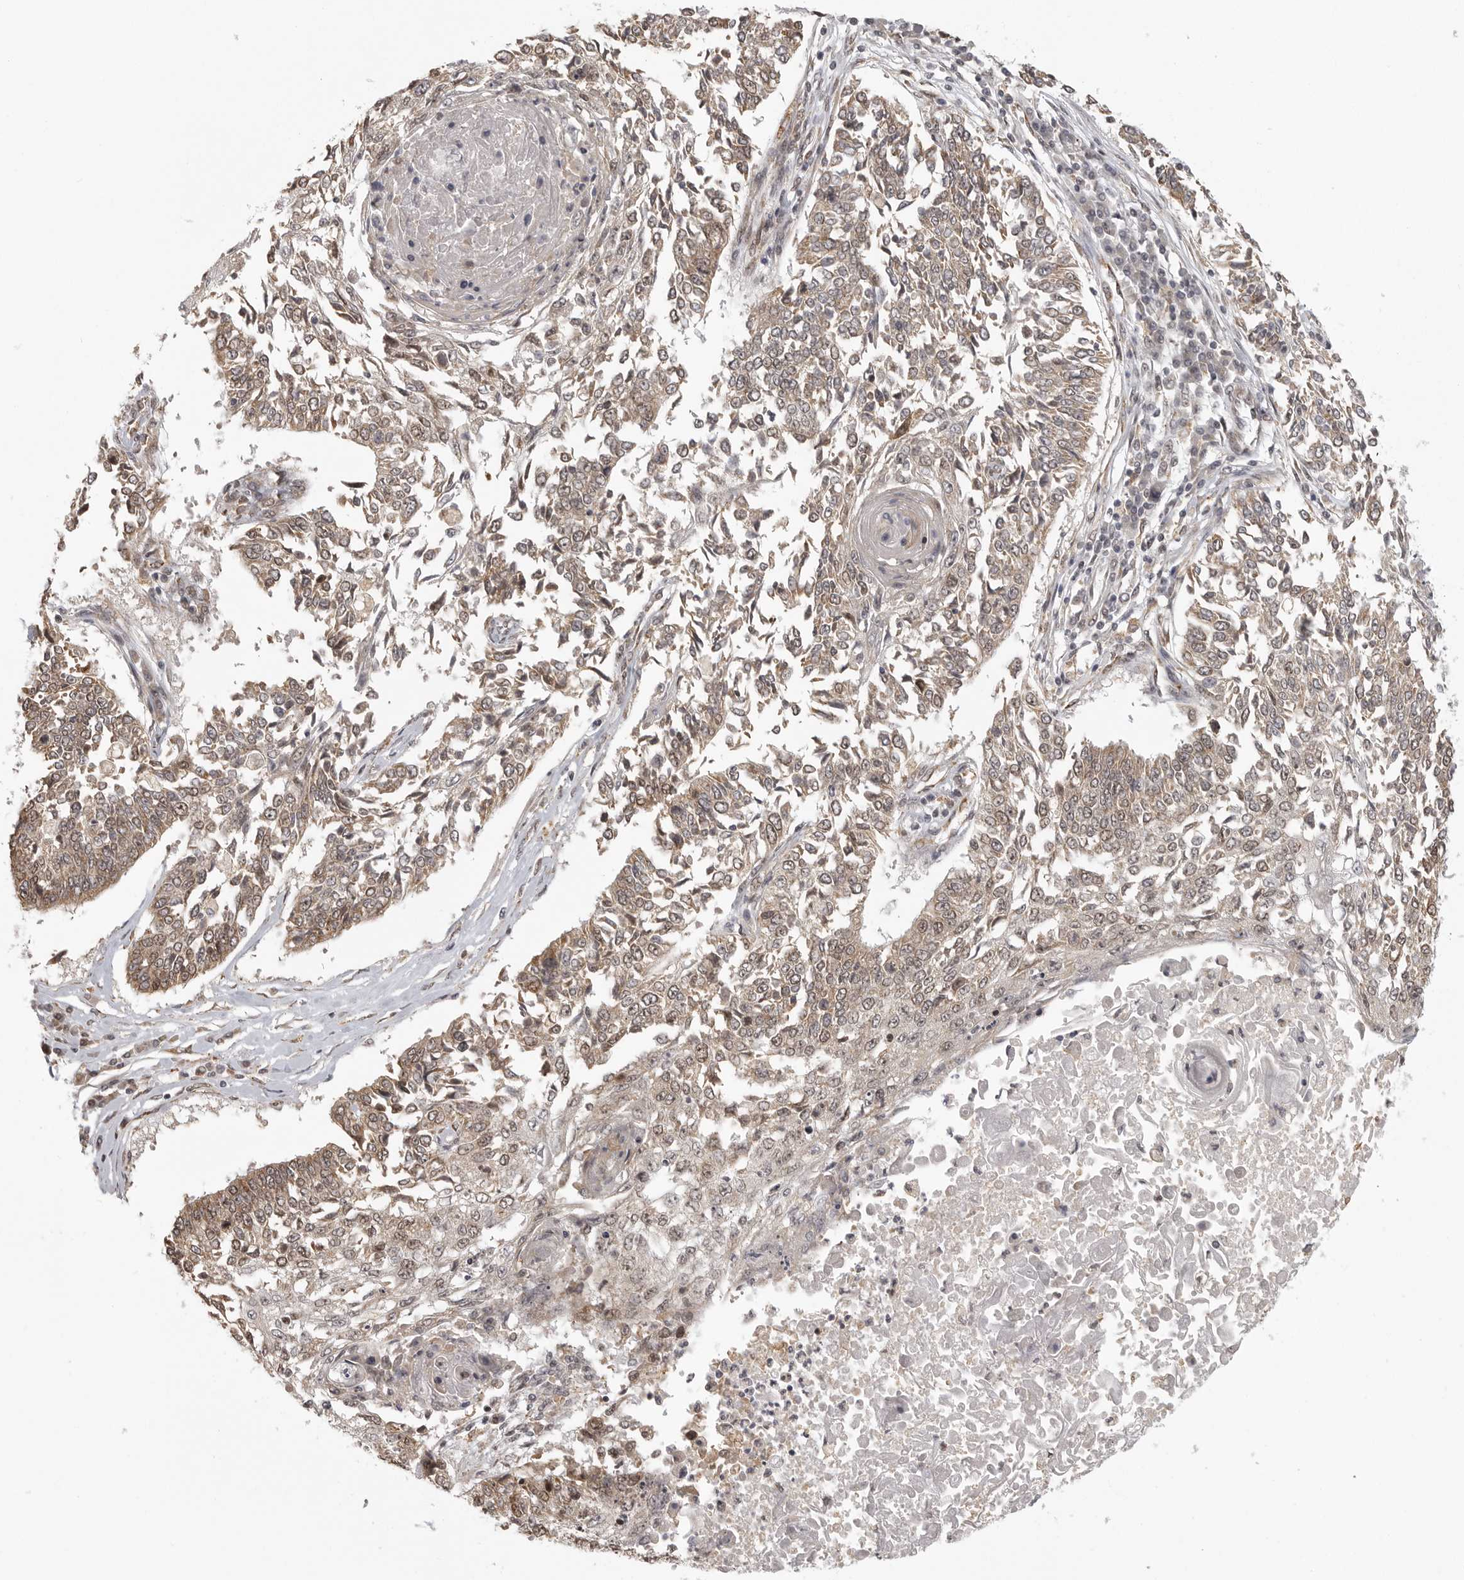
{"staining": {"intensity": "weak", "quantity": ">75%", "location": "cytoplasmic/membranous,nuclear"}, "tissue": "lung cancer", "cell_type": "Tumor cells", "image_type": "cancer", "snomed": [{"axis": "morphology", "description": "Normal tissue, NOS"}, {"axis": "morphology", "description": "Squamous cell carcinoma, NOS"}, {"axis": "topography", "description": "Cartilage tissue"}, {"axis": "topography", "description": "Bronchus"}, {"axis": "topography", "description": "Lung"}, {"axis": "topography", "description": "Peripheral nerve tissue"}], "caption": "Immunohistochemistry histopathology image of neoplastic tissue: human lung cancer stained using immunohistochemistry (IHC) displays low levels of weak protein expression localized specifically in the cytoplasmic/membranous and nuclear of tumor cells, appearing as a cytoplasmic/membranous and nuclear brown color.", "gene": "ISG20L2", "patient": {"sex": "female", "age": 49}}